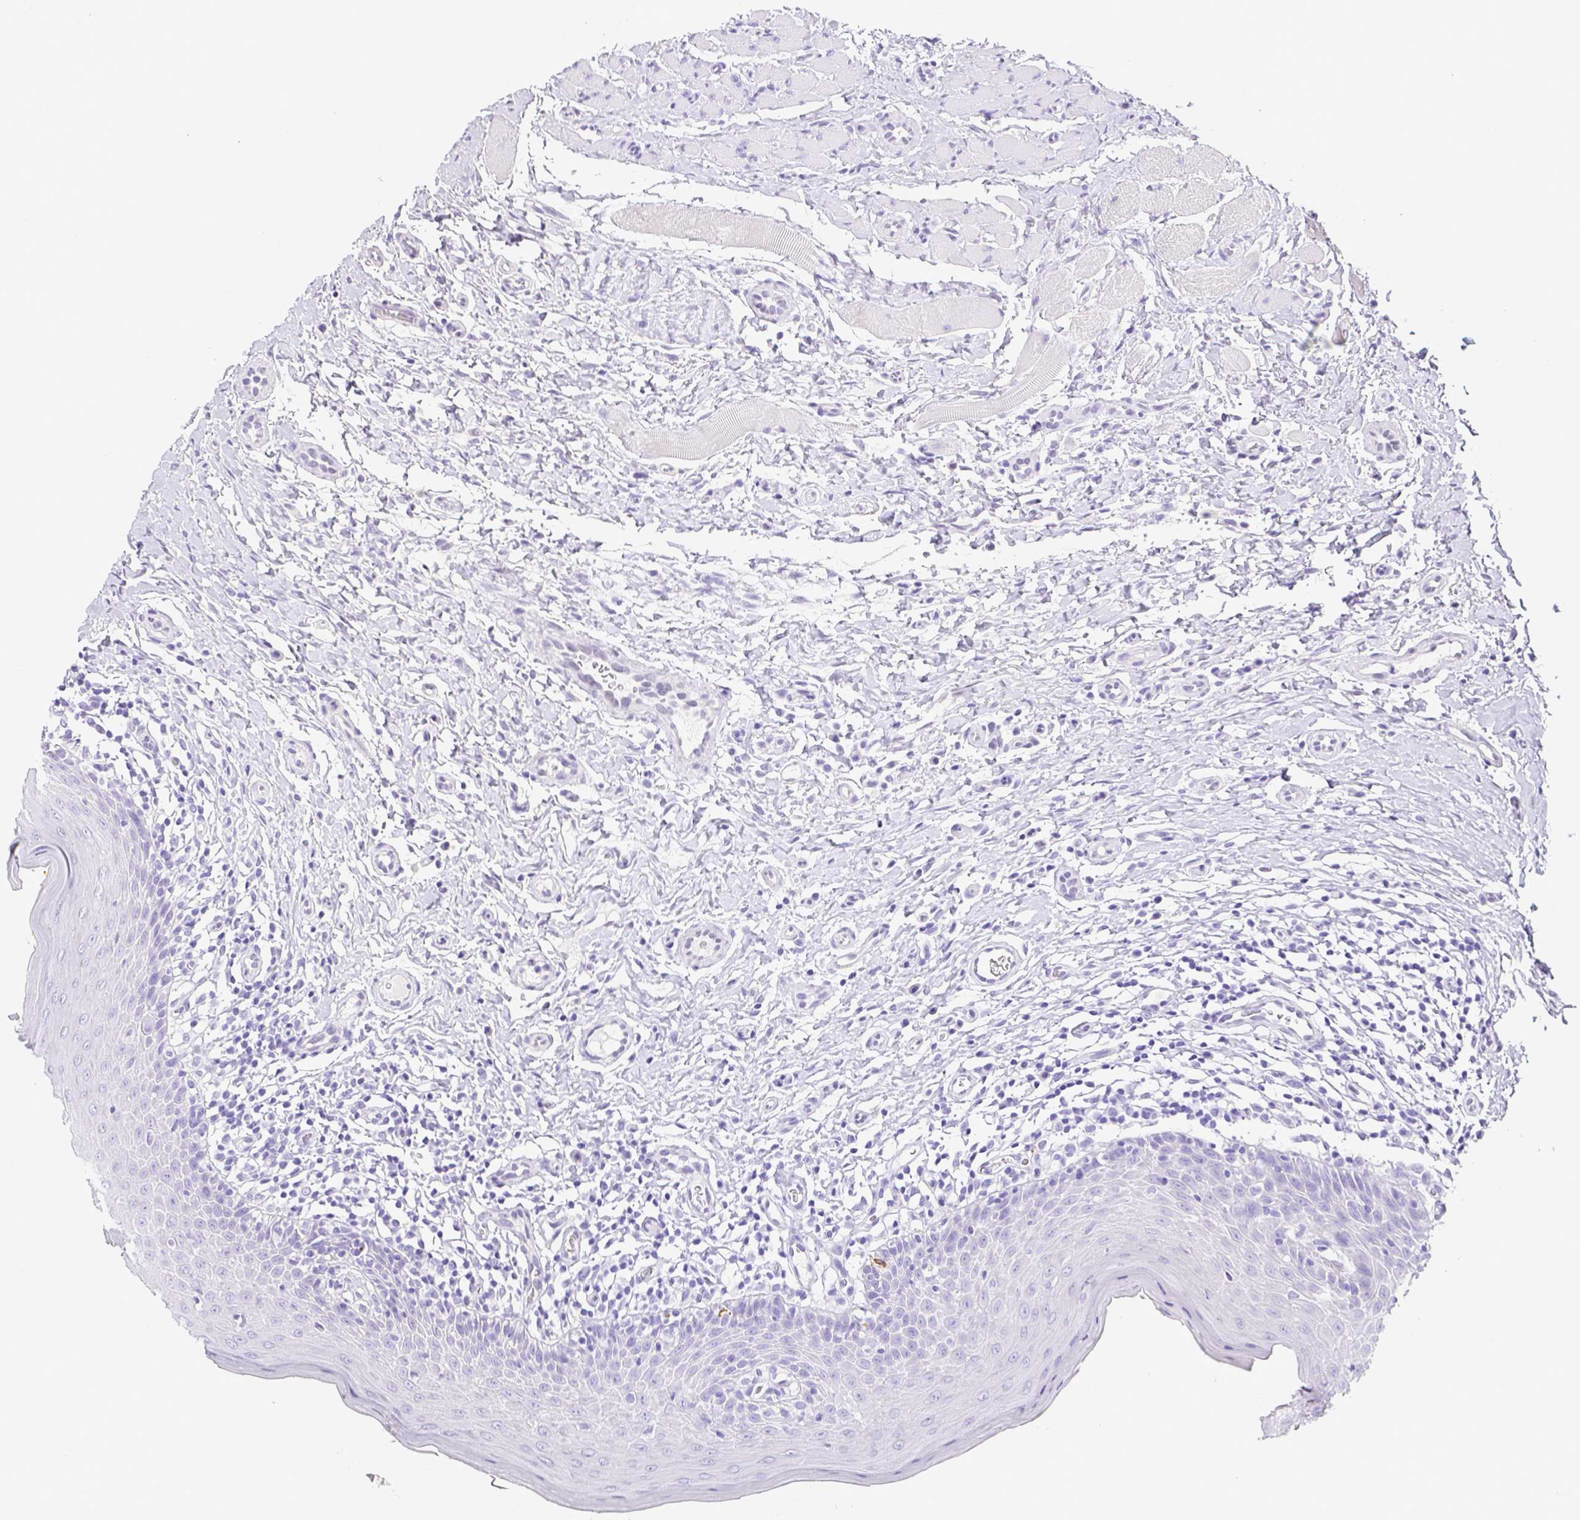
{"staining": {"intensity": "negative", "quantity": "none", "location": "none"}, "tissue": "oral mucosa", "cell_type": "Squamous epithelial cells", "image_type": "normal", "snomed": [{"axis": "morphology", "description": "Normal tissue, NOS"}, {"axis": "topography", "description": "Oral tissue"}, {"axis": "topography", "description": "Tounge, NOS"}], "caption": "This is a micrograph of immunohistochemistry (IHC) staining of benign oral mucosa, which shows no positivity in squamous epithelial cells. (Brightfield microscopy of DAB immunohistochemistry at high magnification).", "gene": "ARHGAP36", "patient": {"sex": "female", "age": 58}}